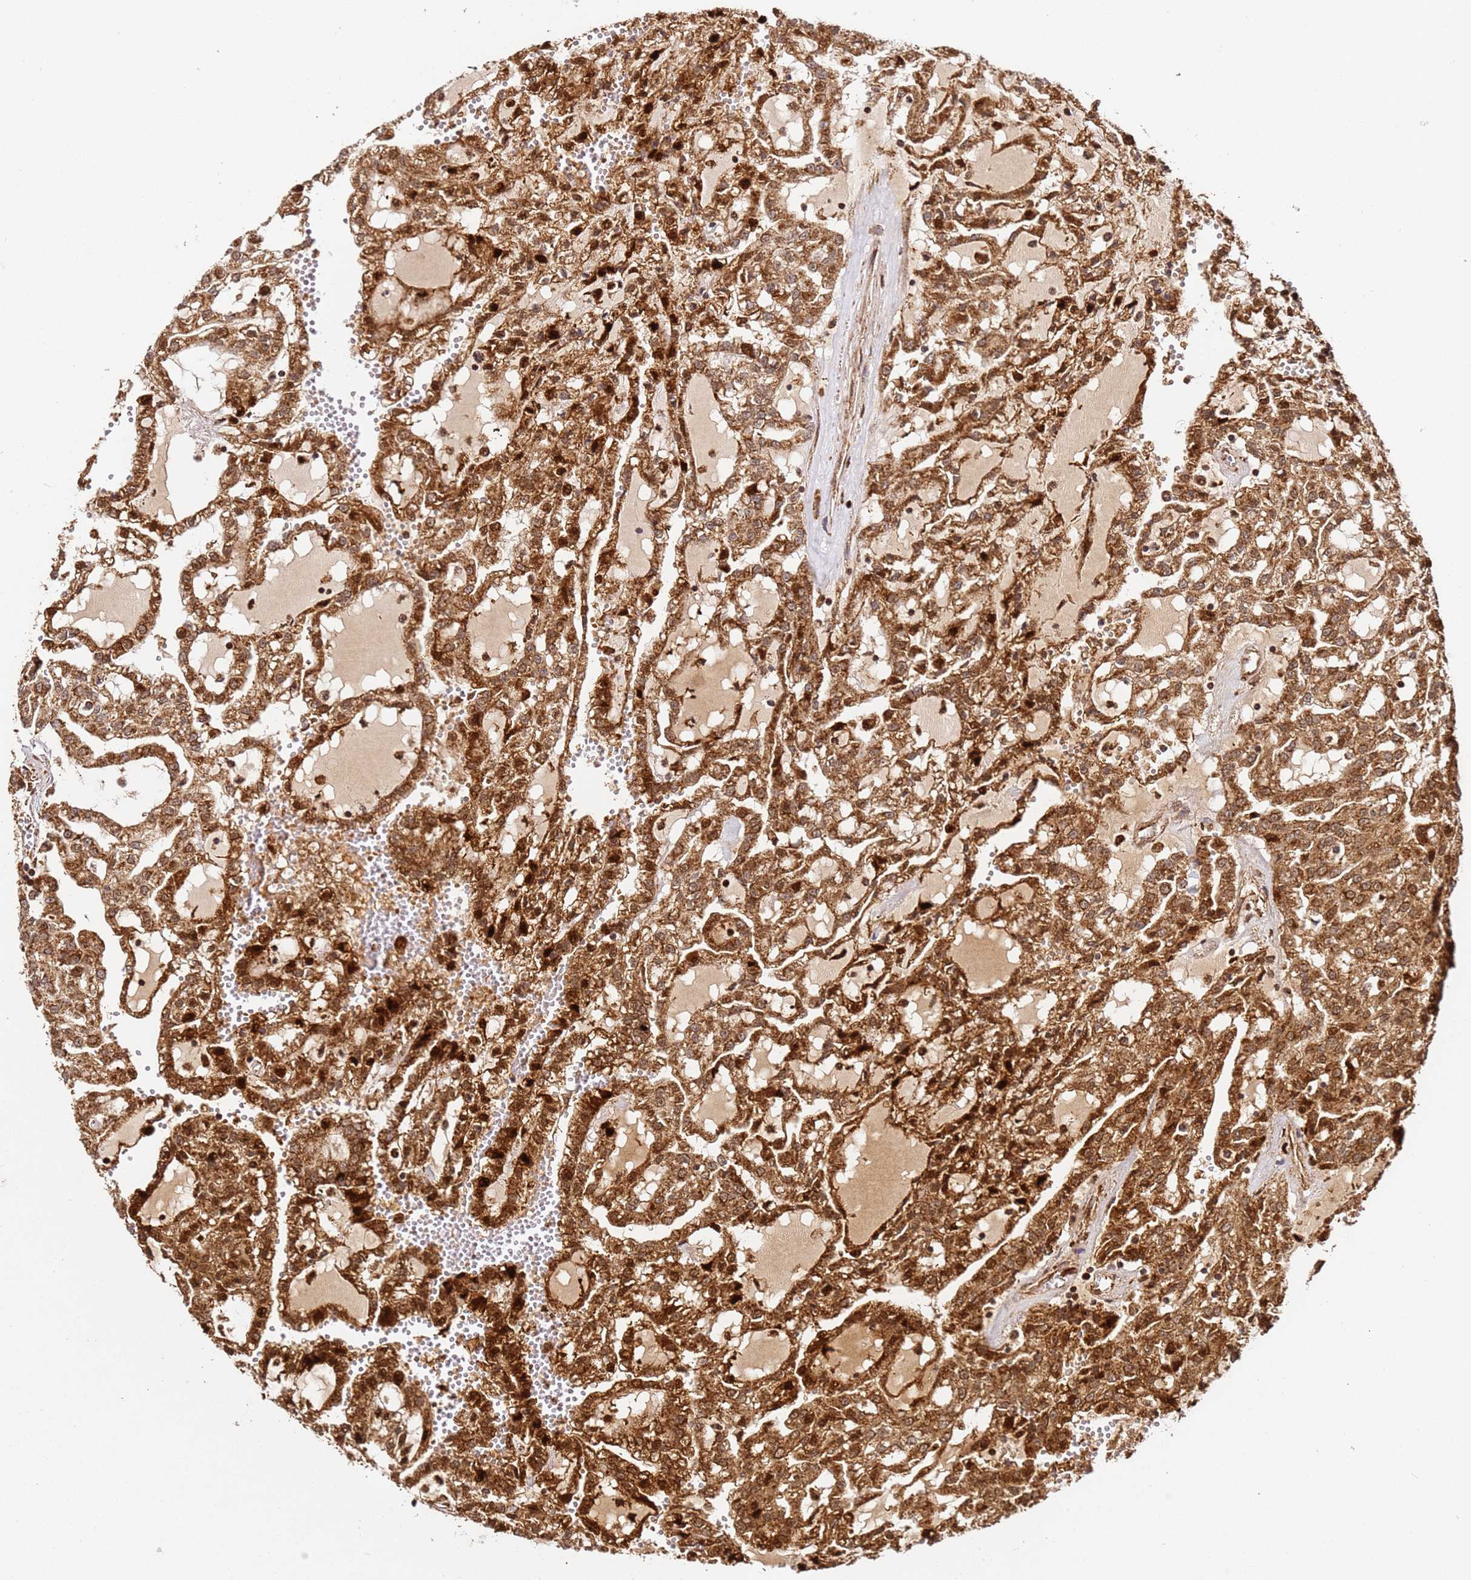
{"staining": {"intensity": "strong", "quantity": ">75%", "location": "cytoplasmic/membranous,nuclear"}, "tissue": "renal cancer", "cell_type": "Tumor cells", "image_type": "cancer", "snomed": [{"axis": "morphology", "description": "Adenocarcinoma, NOS"}, {"axis": "topography", "description": "Kidney"}], "caption": "Renal cancer (adenocarcinoma) stained for a protein (brown) displays strong cytoplasmic/membranous and nuclear positive staining in approximately >75% of tumor cells.", "gene": "SMOX", "patient": {"sex": "male", "age": 63}}